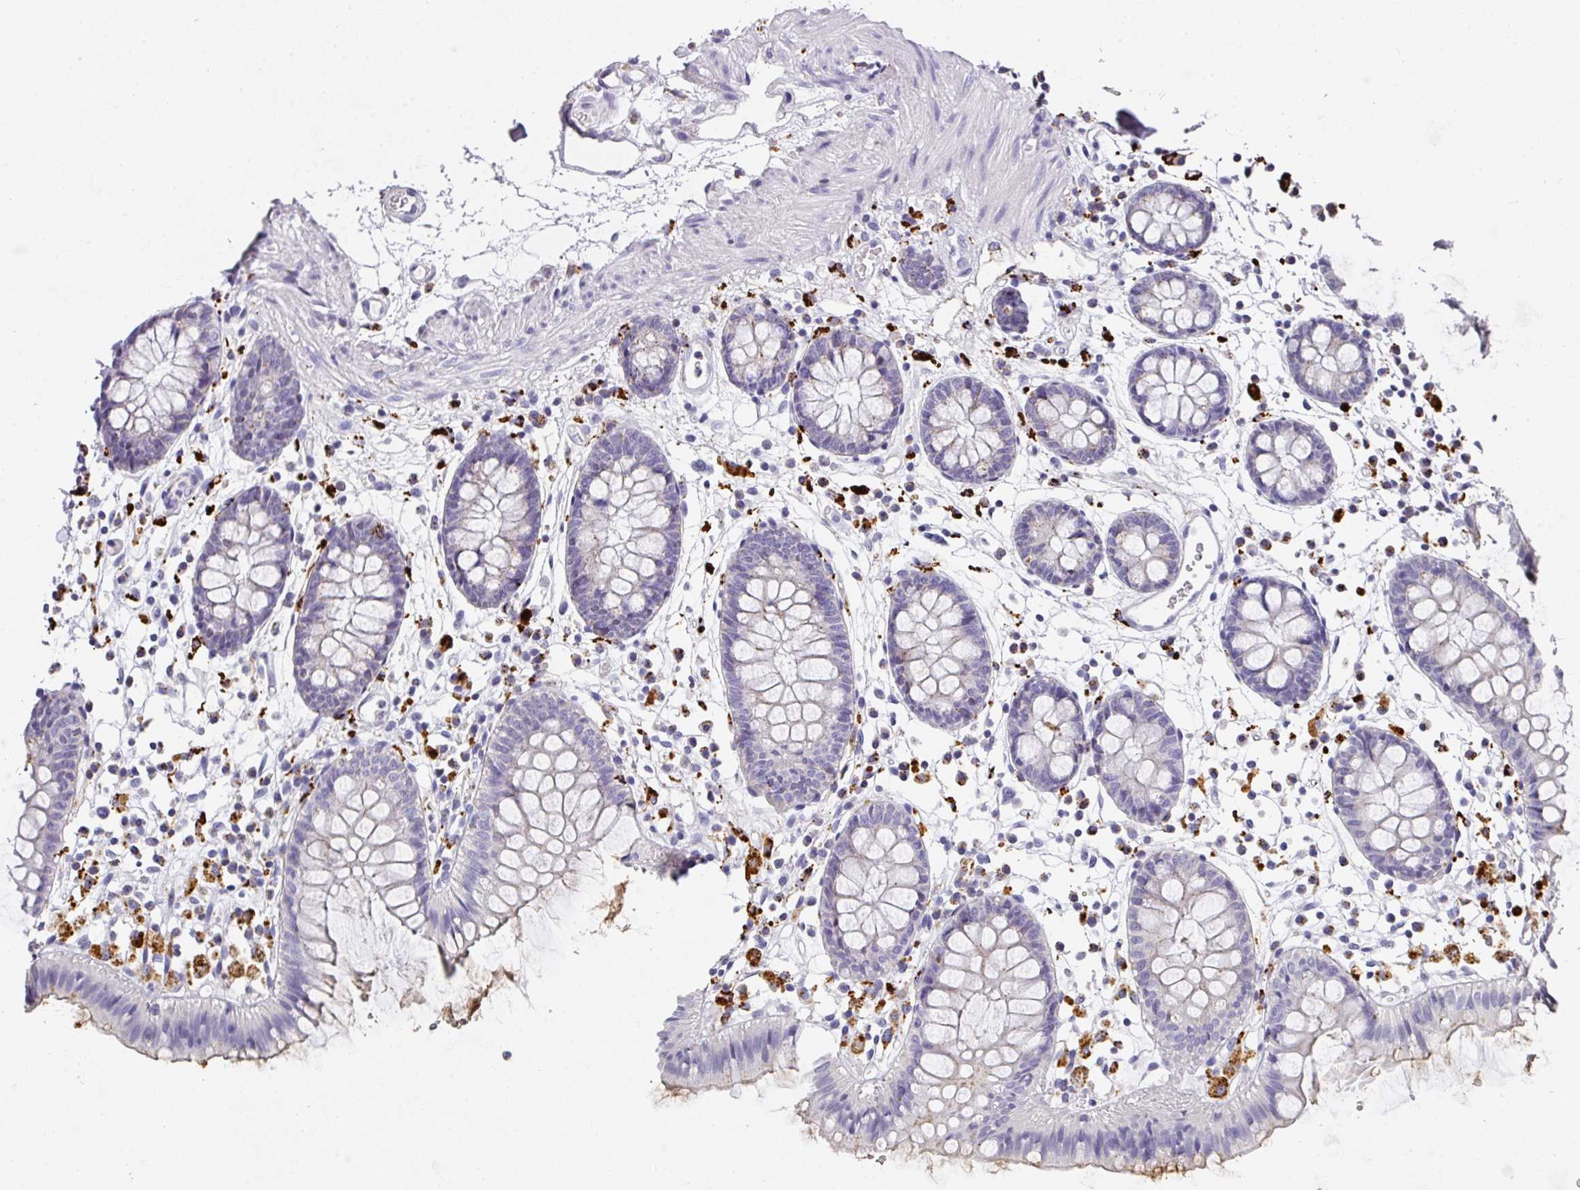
{"staining": {"intensity": "negative", "quantity": "none", "location": "none"}, "tissue": "colon", "cell_type": "Endothelial cells", "image_type": "normal", "snomed": [{"axis": "morphology", "description": "Normal tissue, NOS"}, {"axis": "topography", "description": "Colon"}], "caption": "This is an immunohistochemistry histopathology image of benign colon. There is no expression in endothelial cells.", "gene": "MMACHC", "patient": {"sex": "female", "age": 84}}